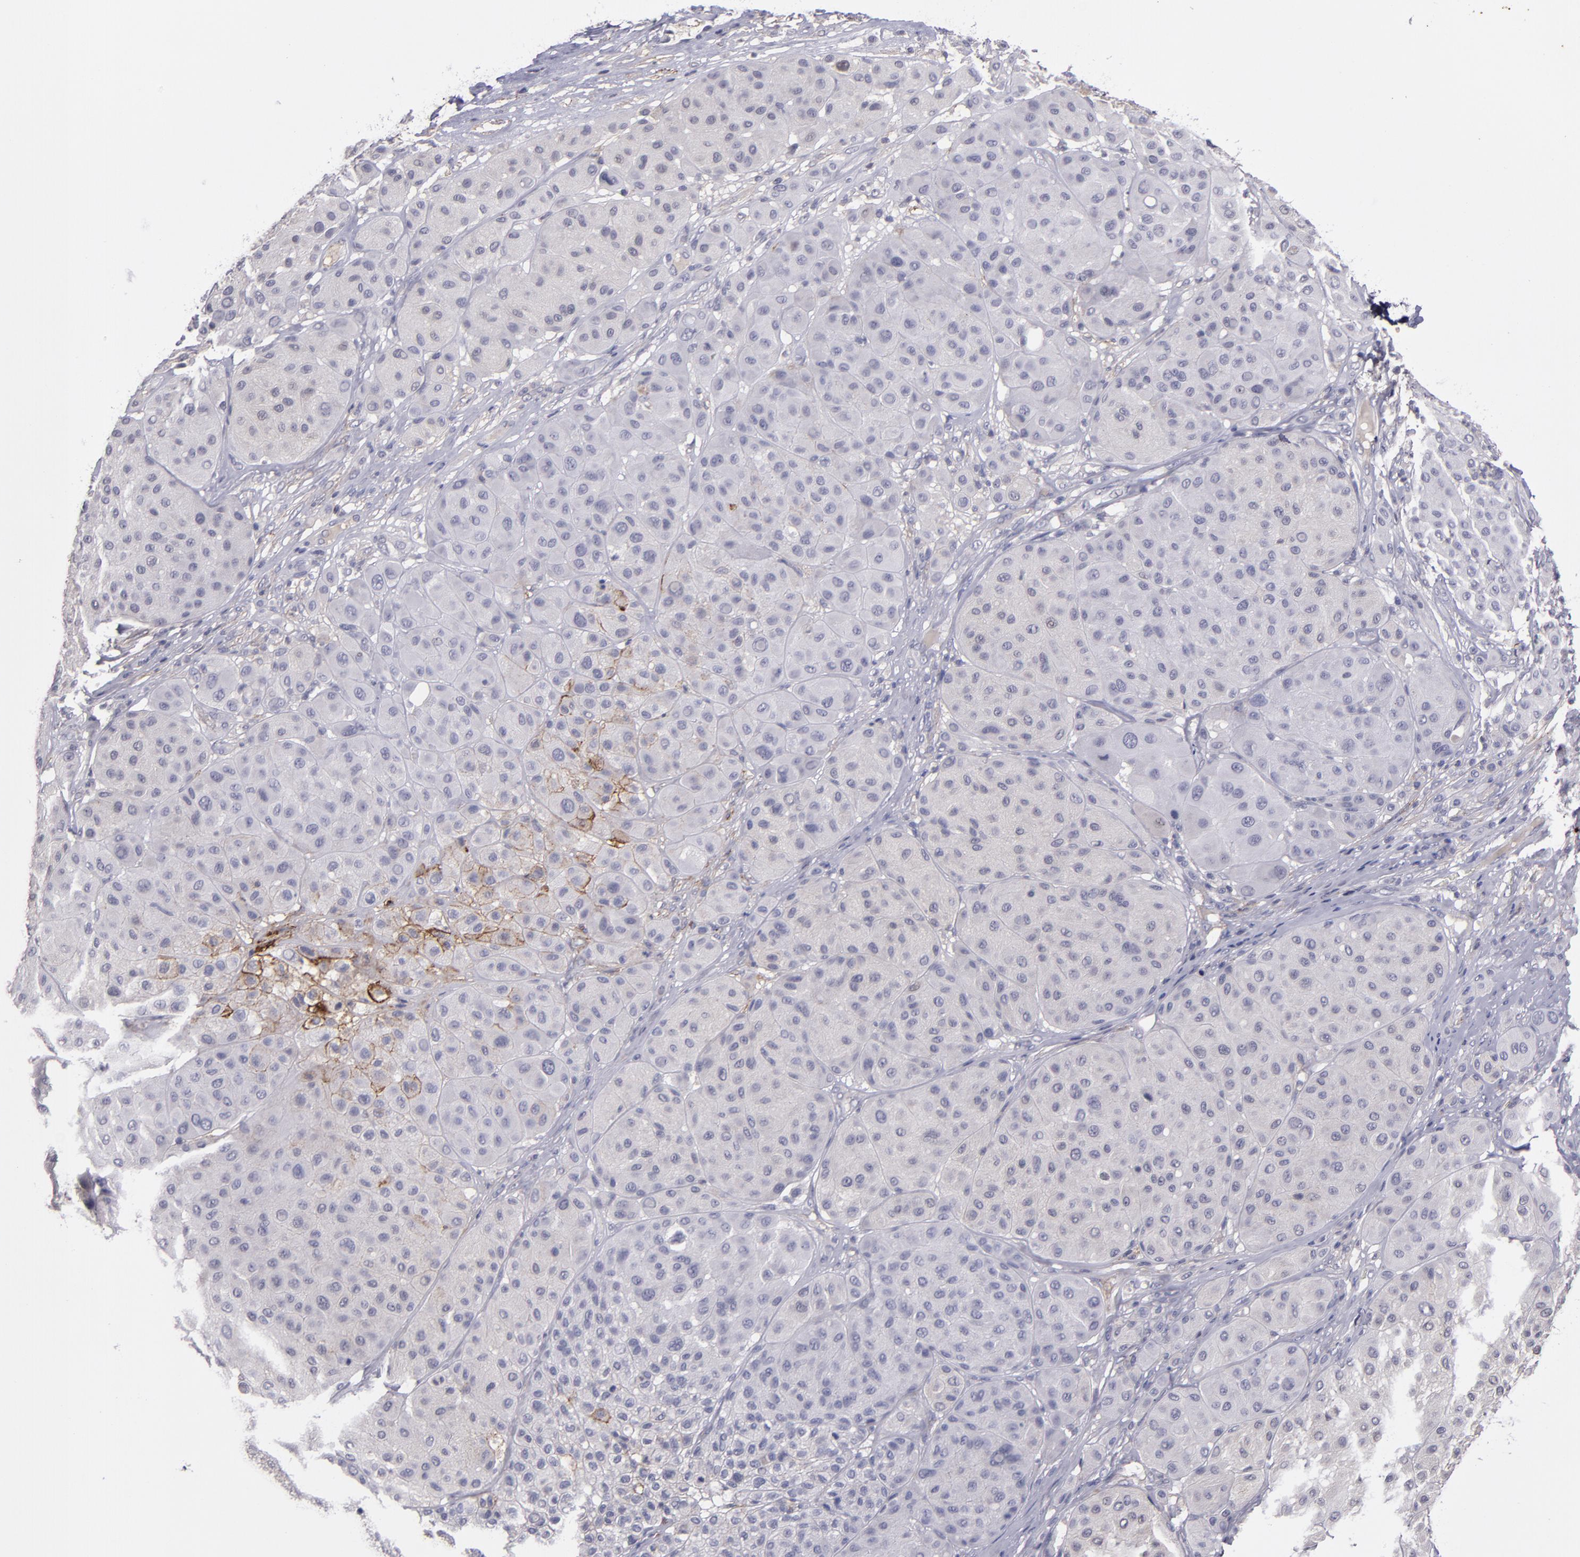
{"staining": {"intensity": "weak", "quantity": "<25%", "location": "cytoplasmic/membranous"}, "tissue": "melanoma", "cell_type": "Tumor cells", "image_type": "cancer", "snomed": [{"axis": "morphology", "description": "Normal tissue, NOS"}, {"axis": "morphology", "description": "Malignant melanoma, Metastatic site"}, {"axis": "topography", "description": "Skin"}], "caption": "Melanoma was stained to show a protein in brown. There is no significant staining in tumor cells. Nuclei are stained in blue.", "gene": "MFGE8", "patient": {"sex": "male", "age": 41}}